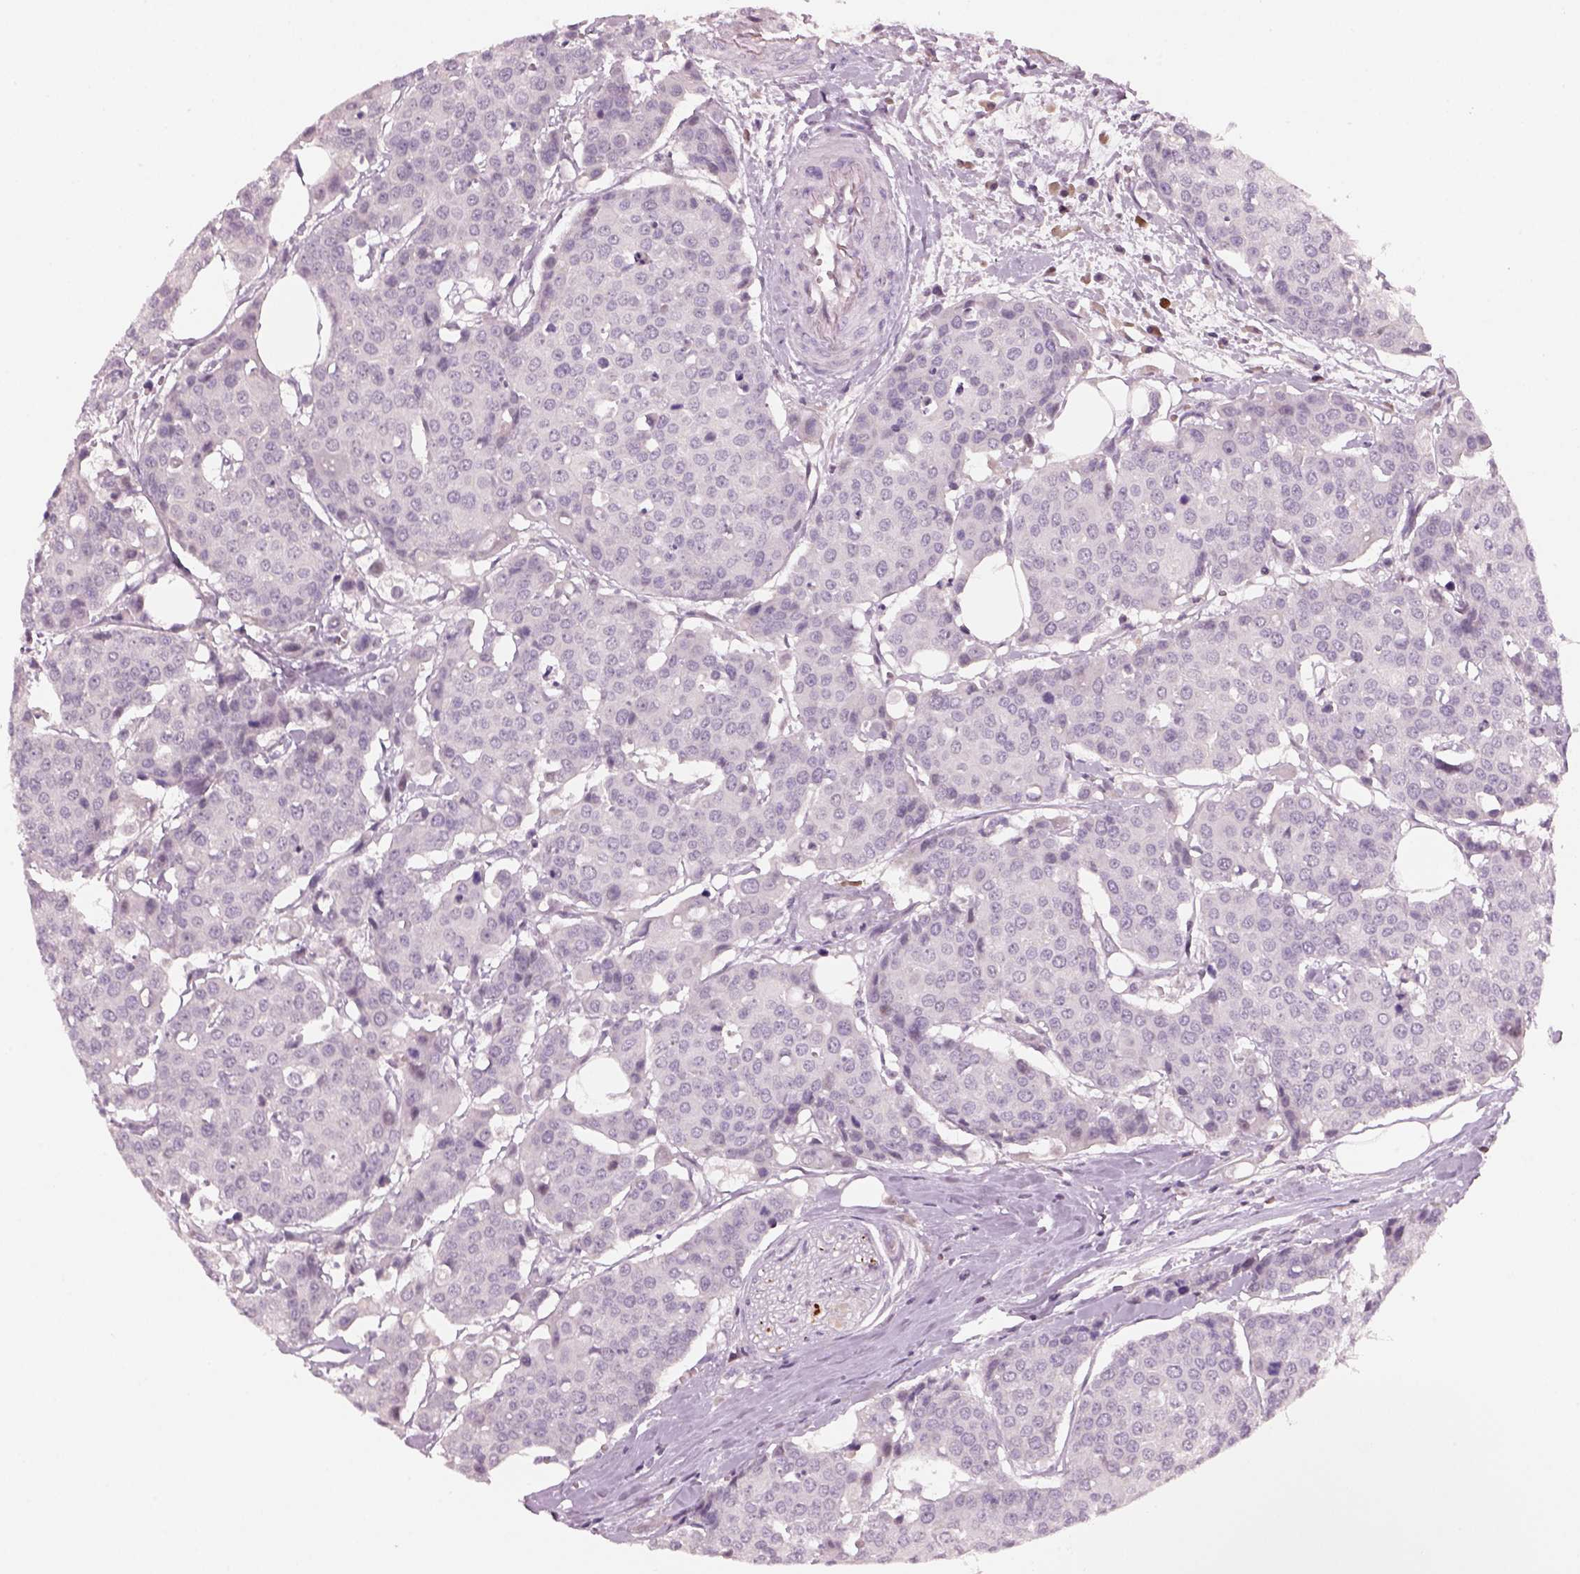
{"staining": {"intensity": "negative", "quantity": "none", "location": "none"}, "tissue": "carcinoid", "cell_type": "Tumor cells", "image_type": "cancer", "snomed": [{"axis": "morphology", "description": "Carcinoid, malignant, NOS"}, {"axis": "topography", "description": "Colon"}], "caption": "The image demonstrates no significant staining in tumor cells of carcinoid.", "gene": "PENK", "patient": {"sex": "male", "age": 81}}